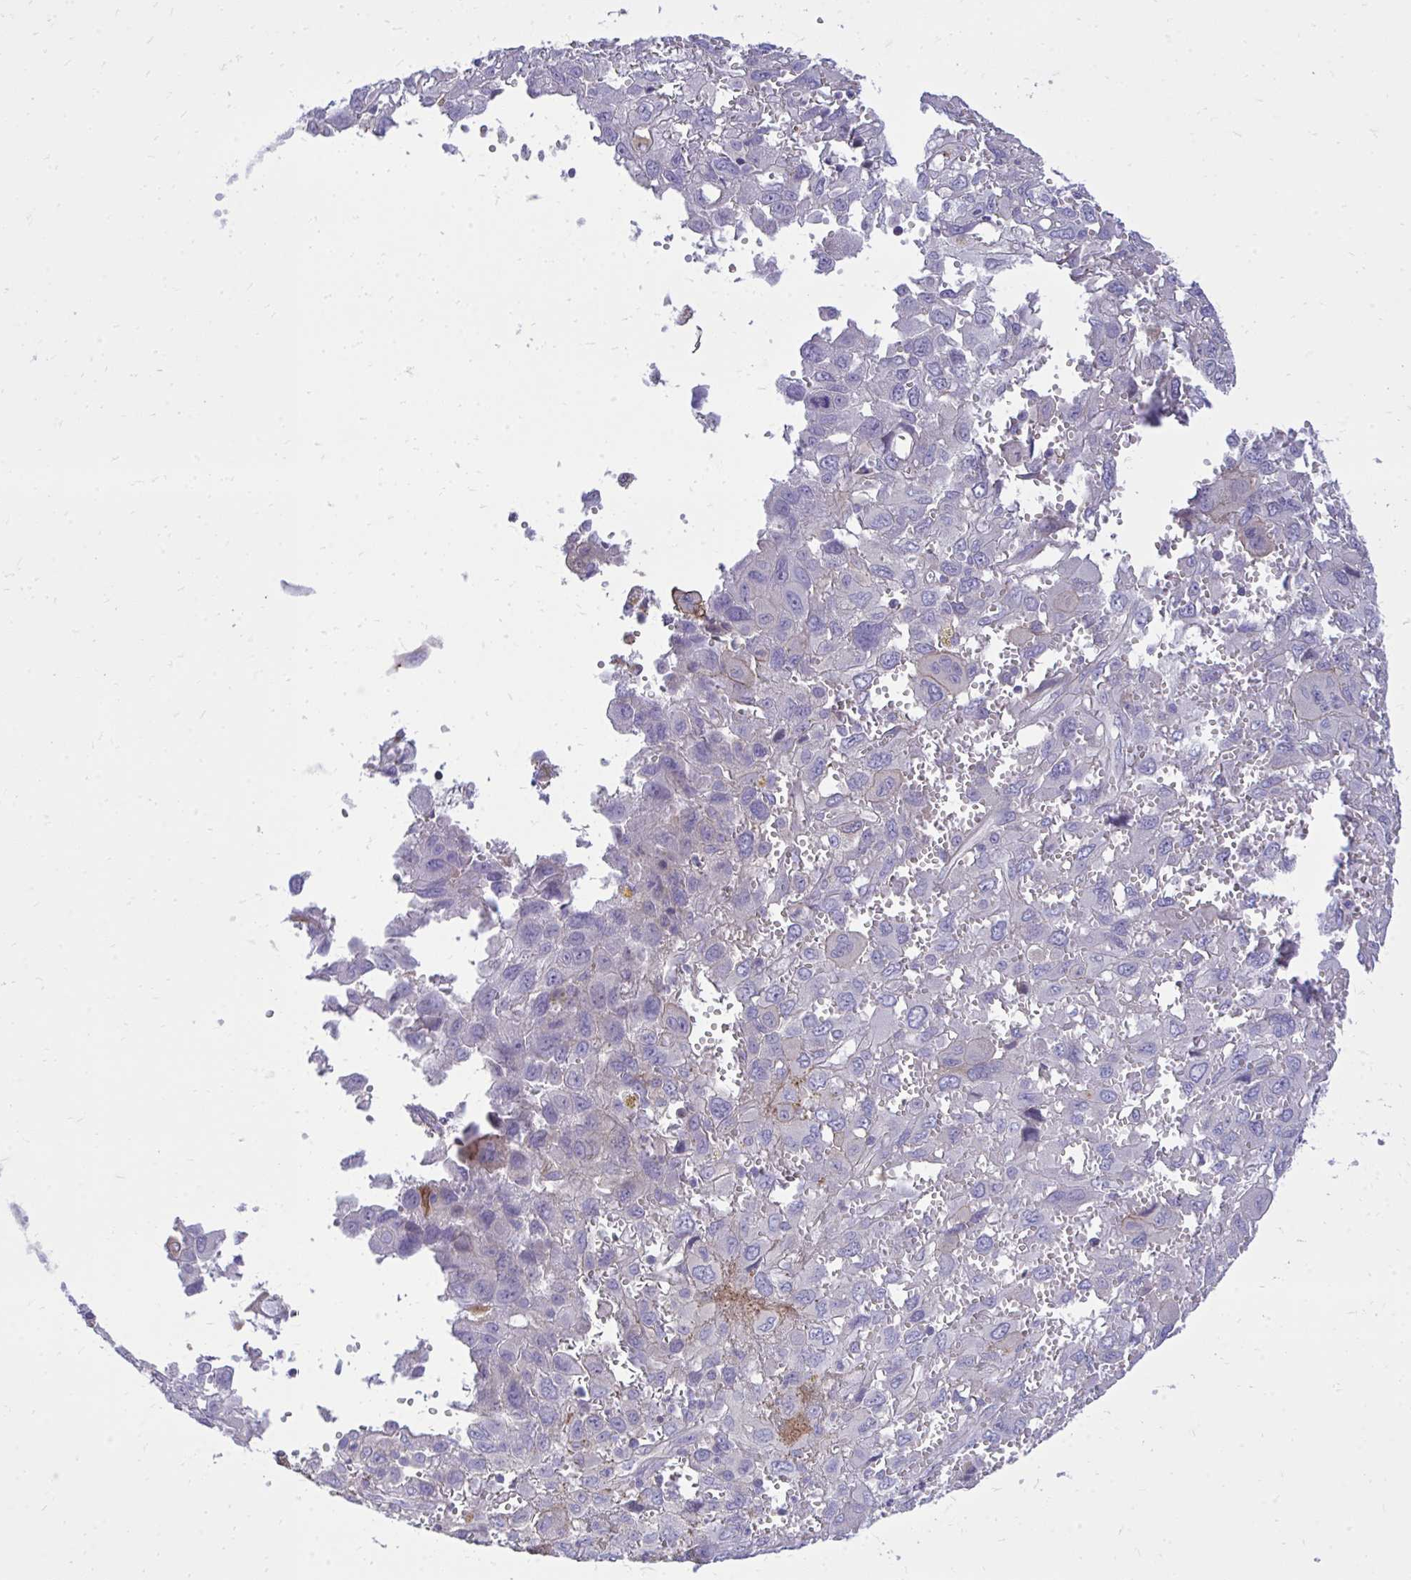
{"staining": {"intensity": "weak", "quantity": "<25%", "location": "cytoplasmic/membranous"}, "tissue": "pancreatic cancer", "cell_type": "Tumor cells", "image_type": "cancer", "snomed": [{"axis": "morphology", "description": "Adenocarcinoma, NOS"}, {"axis": "topography", "description": "Pancreas"}], "caption": "An IHC image of pancreatic adenocarcinoma is shown. There is no staining in tumor cells of pancreatic adenocarcinoma. (DAB IHC visualized using brightfield microscopy, high magnification).", "gene": "TP53I11", "patient": {"sex": "female", "age": 47}}